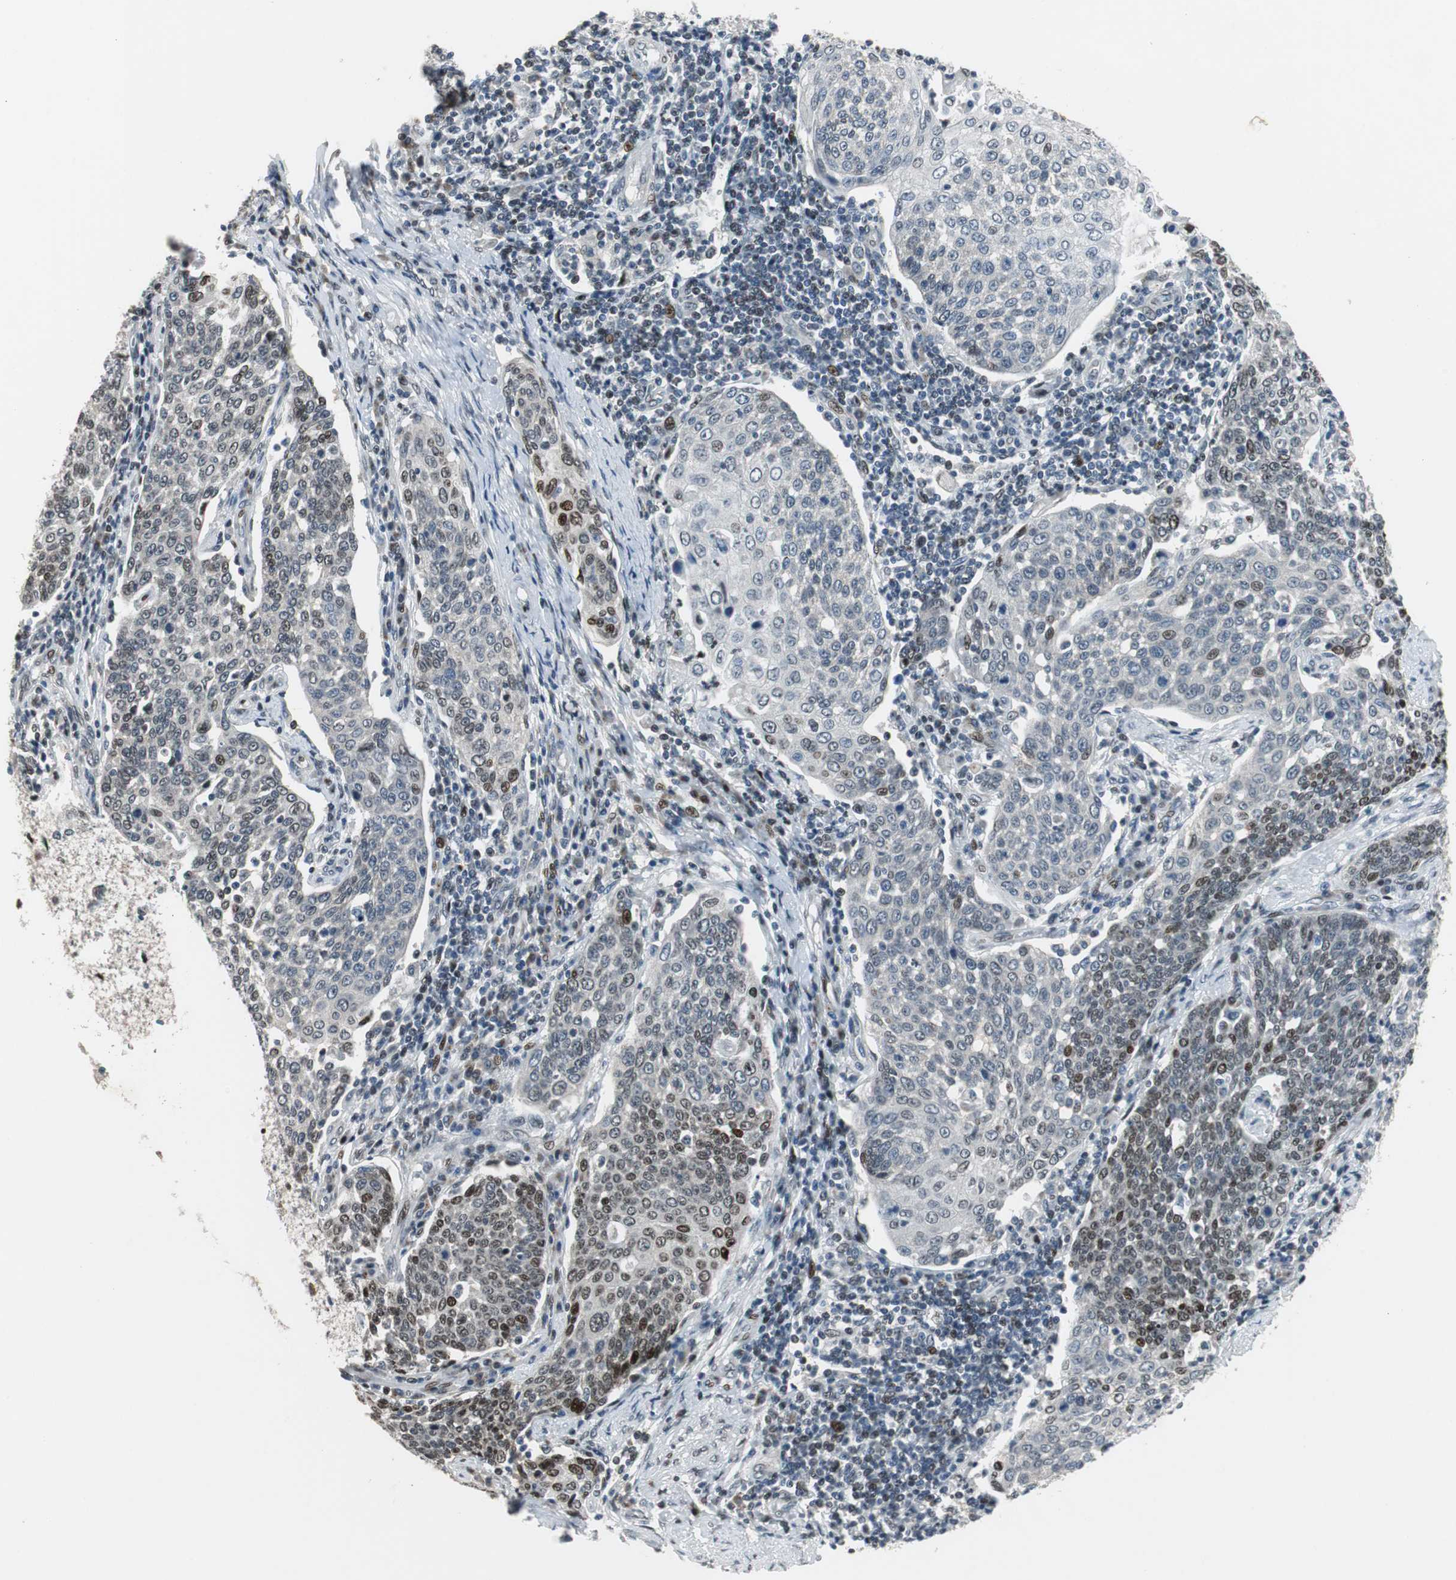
{"staining": {"intensity": "moderate", "quantity": "<25%", "location": "nuclear"}, "tissue": "cervical cancer", "cell_type": "Tumor cells", "image_type": "cancer", "snomed": [{"axis": "morphology", "description": "Squamous cell carcinoma, NOS"}, {"axis": "topography", "description": "Cervix"}], "caption": "Immunohistochemistry (IHC) photomicrograph of neoplastic tissue: human squamous cell carcinoma (cervical) stained using immunohistochemistry (IHC) demonstrates low levels of moderate protein expression localized specifically in the nuclear of tumor cells, appearing as a nuclear brown color.", "gene": "AJUBA", "patient": {"sex": "female", "age": 34}}